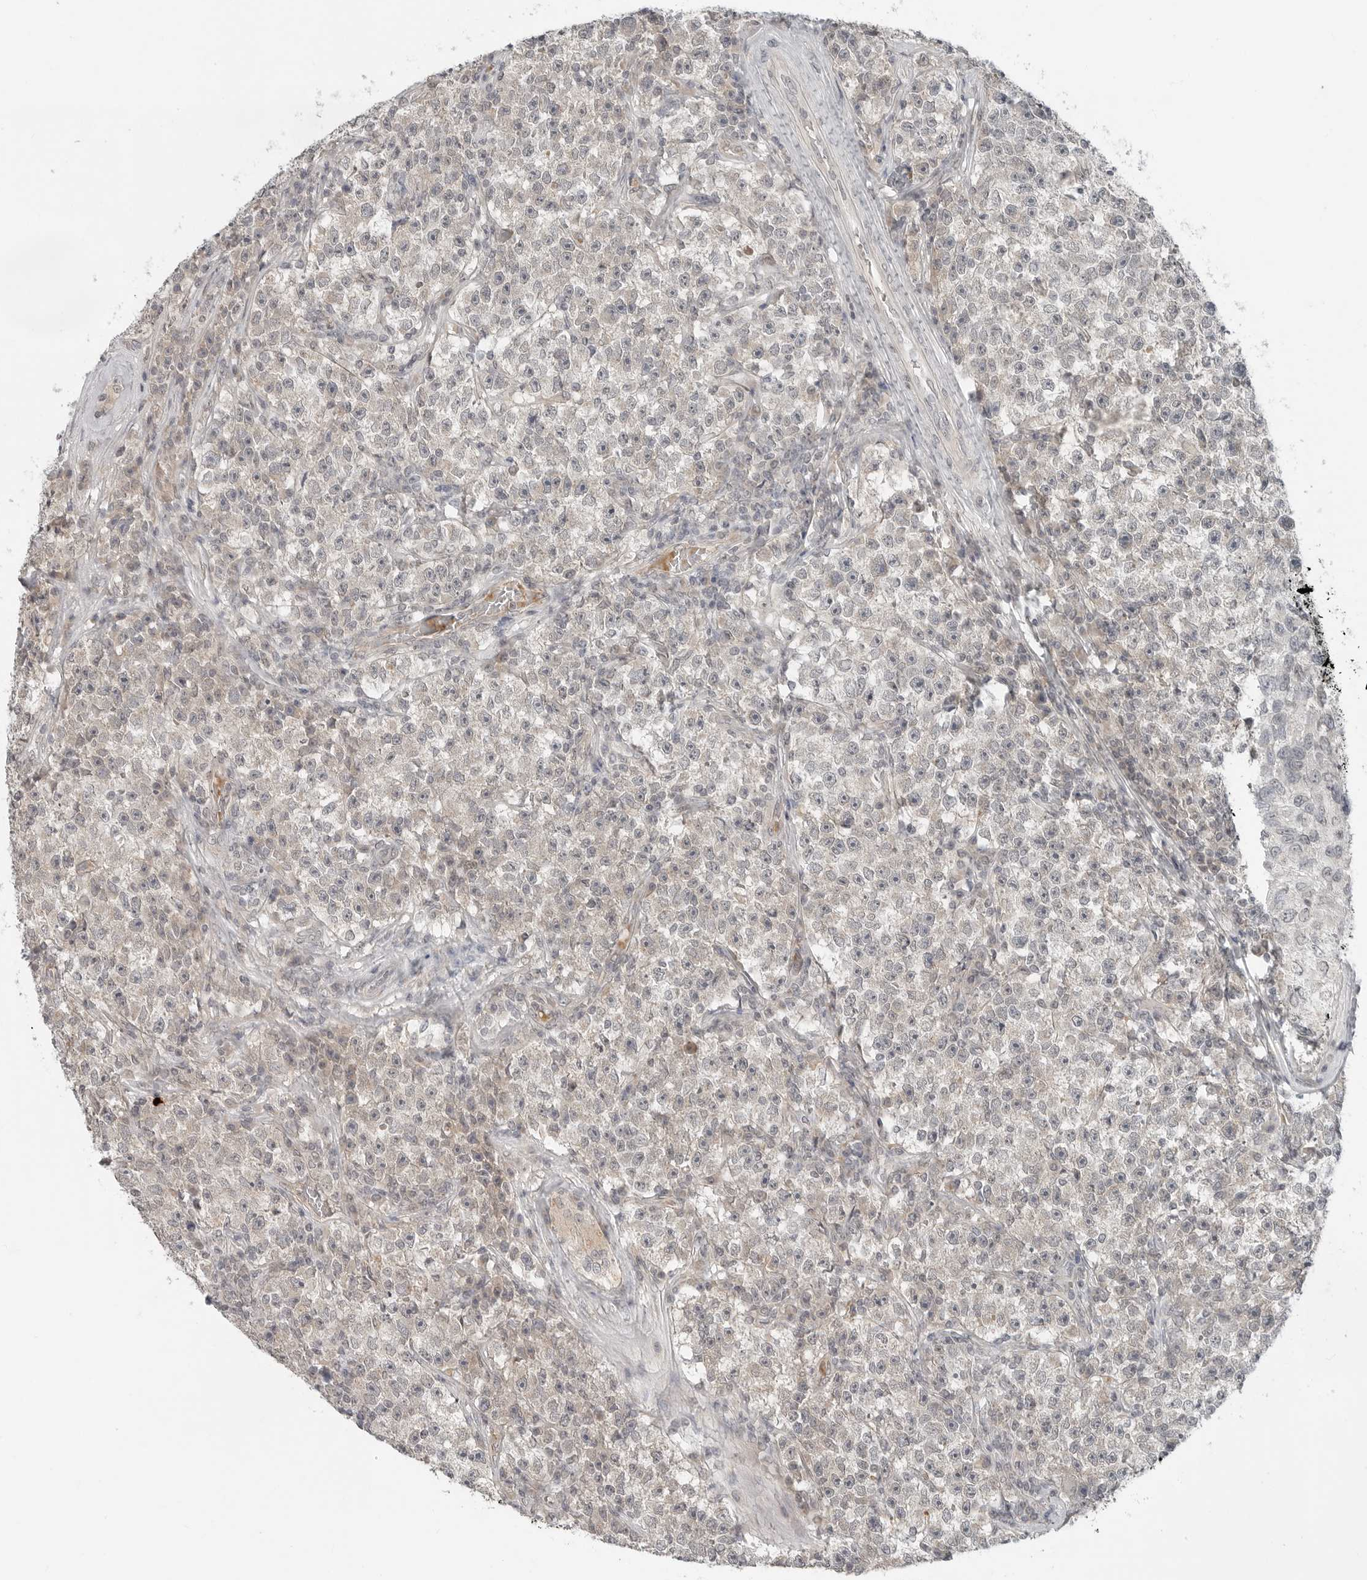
{"staining": {"intensity": "negative", "quantity": "none", "location": "none"}, "tissue": "testis cancer", "cell_type": "Tumor cells", "image_type": "cancer", "snomed": [{"axis": "morphology", "description": "Seminoma, NOS"}, {"axis": "topography", "description": "Testis"}], "caption": "Immunohistochemistry histopathology image of seminoma (testis) stained for a protein (brown), which displays no staining in tumor cells.", "gene": "FCRLB", "patient": {"sex": "male", "age": 22}}